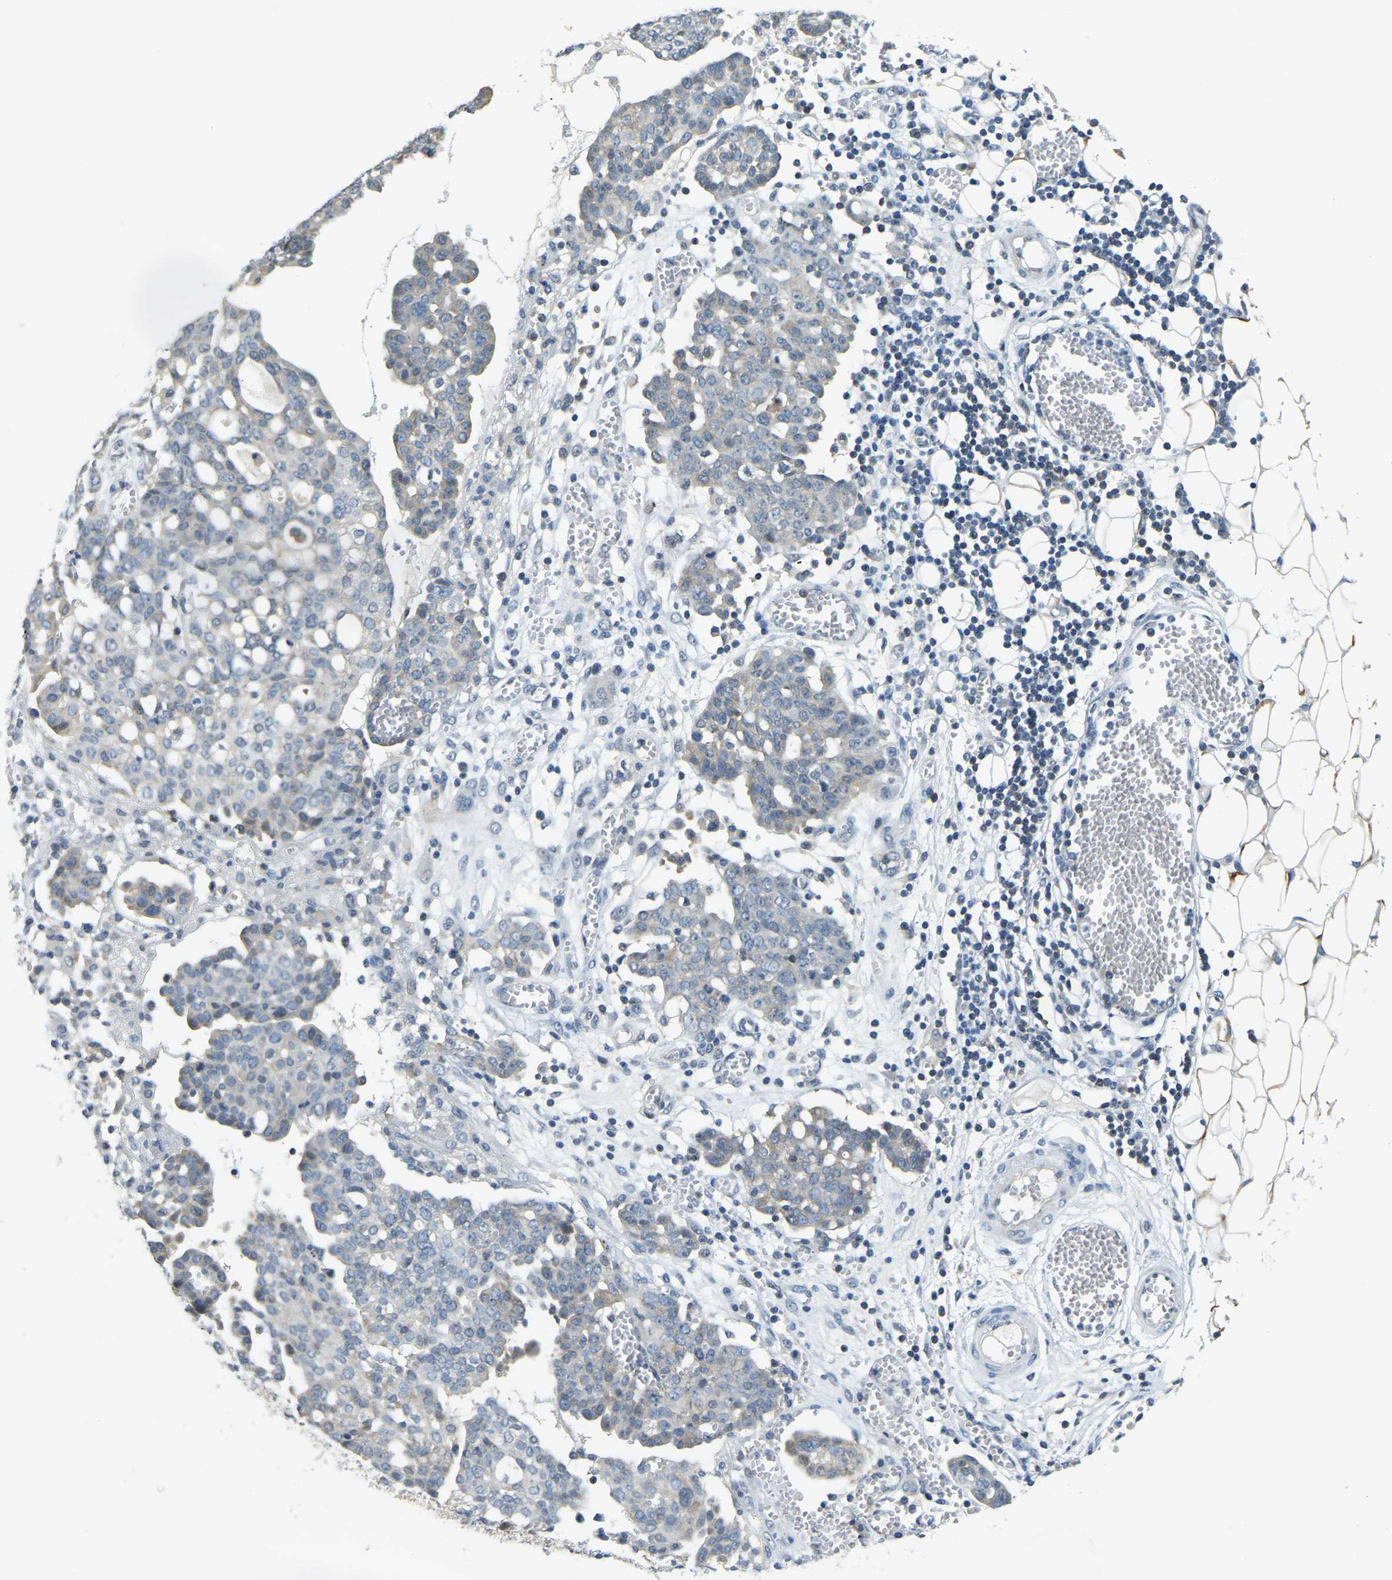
{"staining": {"intensity": "negative", "quantity": "none", "location": "none"}, "tissue": "ovarian cancer", "cell_type": "Tumor cells", "image_type": "cancer", "snomed": [{"axis": "morphology", "description": "Cystadenocarcinoma, serous, NOS"}, {"axis": "topography", "description": "Soft tissue"}, {"axis": "topography", "description": "Ovary"}], "caption": "Histopathology image shows no protein staining in tumor cells of ovarian serous cystadenocarcinoma tissue.", "gene": "AHNAK", "patient": {"sex": "female", "age": 57}}